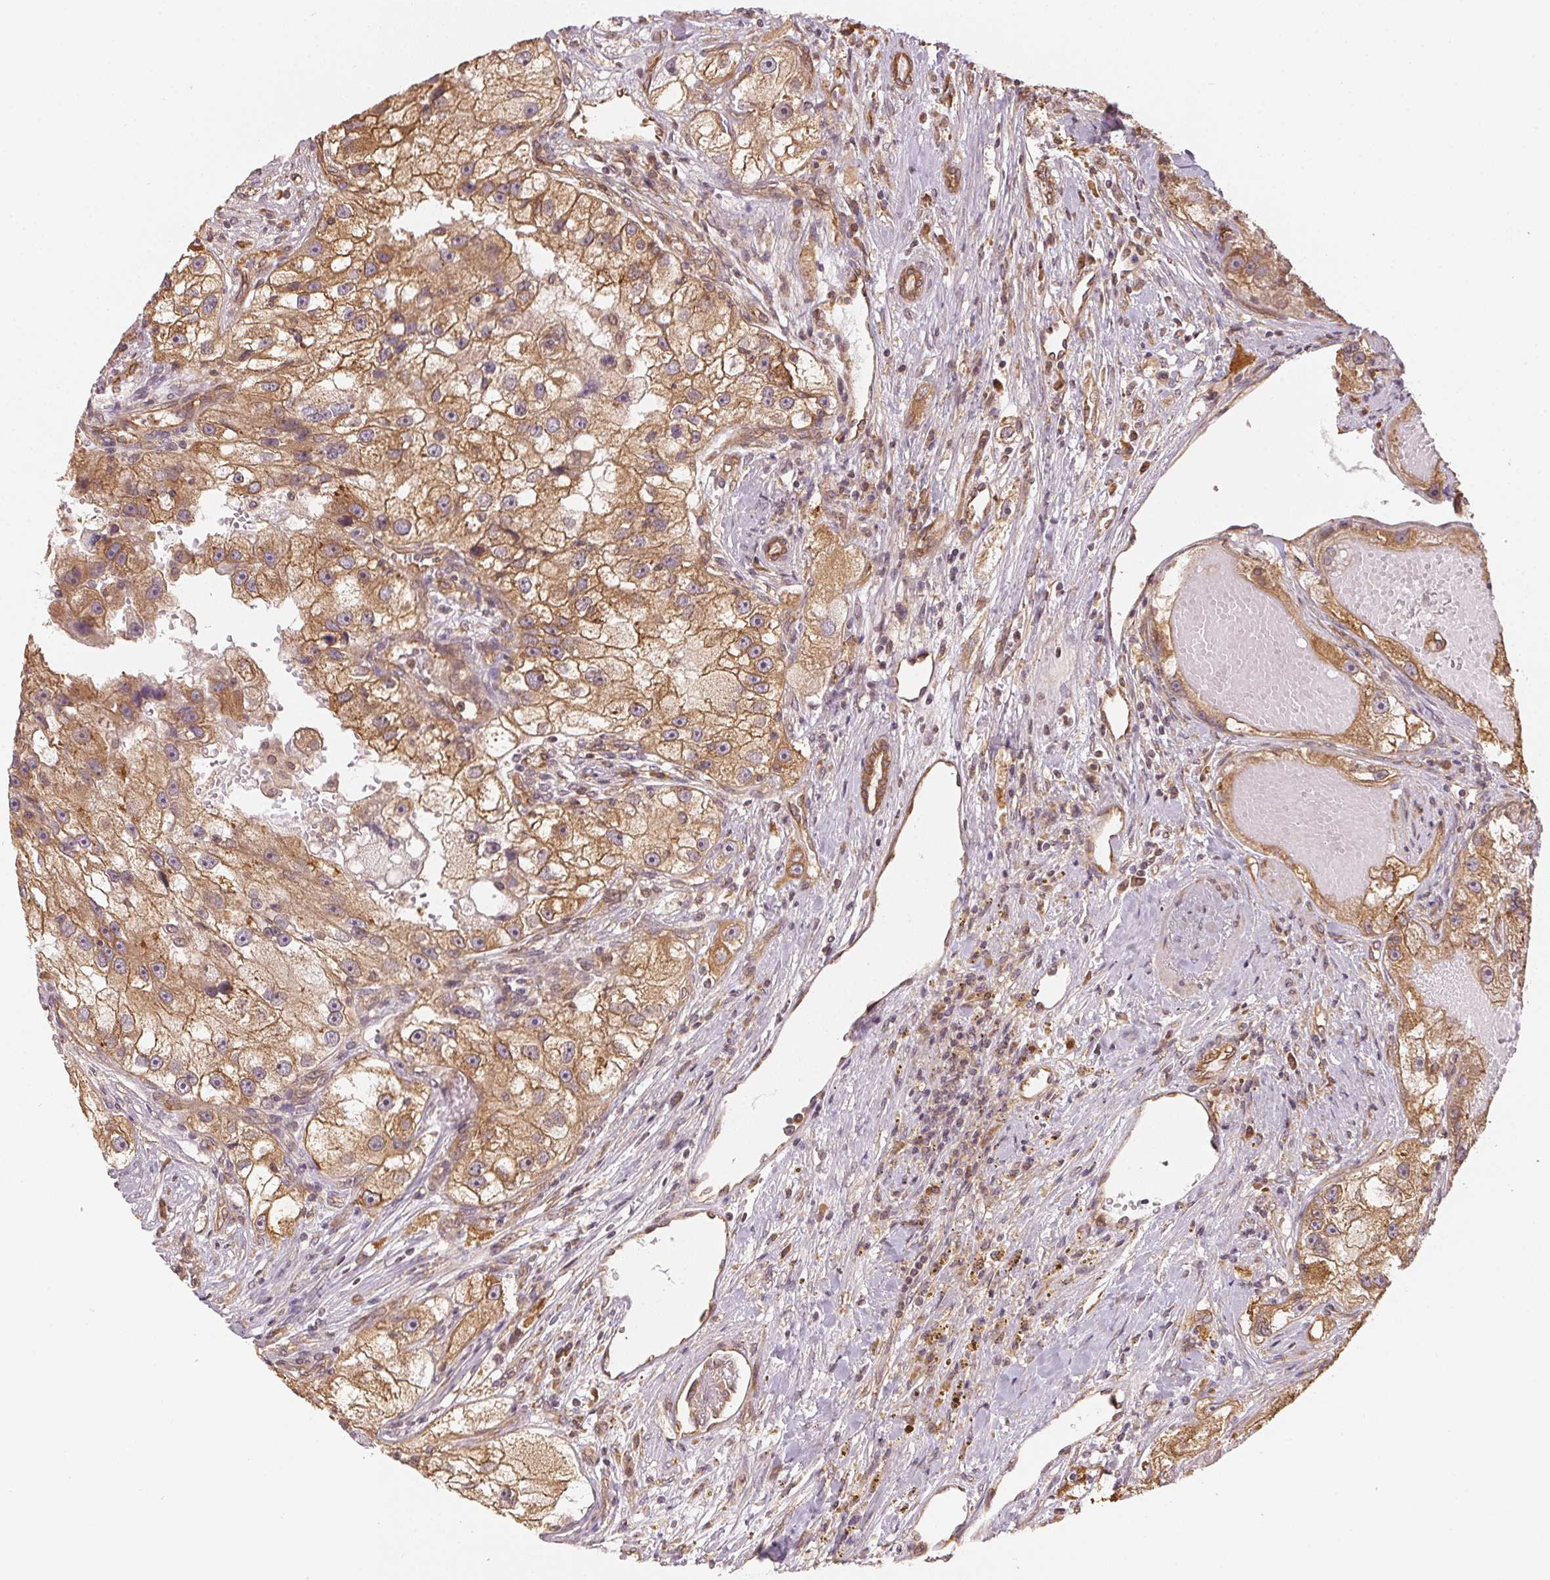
{"staining": {"intensity": "moderate", "quantity": ">75%", "location": "cytoplasmic/membranous"}, "tissue": "renal cancer", "cell_type": "Tumor cells", "image_type": "cancer", "snomed": [{"axis": "morphology", "description": "Adenocarcinoma, NOS"}, {"axis": "topography", "description": "Kidney"}], "caption": "A histopathology image showing moderate cytoplasmic/membranous staining in about >75% of tumor cells in renal cancer (adenocarcinoma), as visualized by brown immunohistochemical staining.", "gene": "STRN4", "patient": {"sex": "male", "age": 63}}